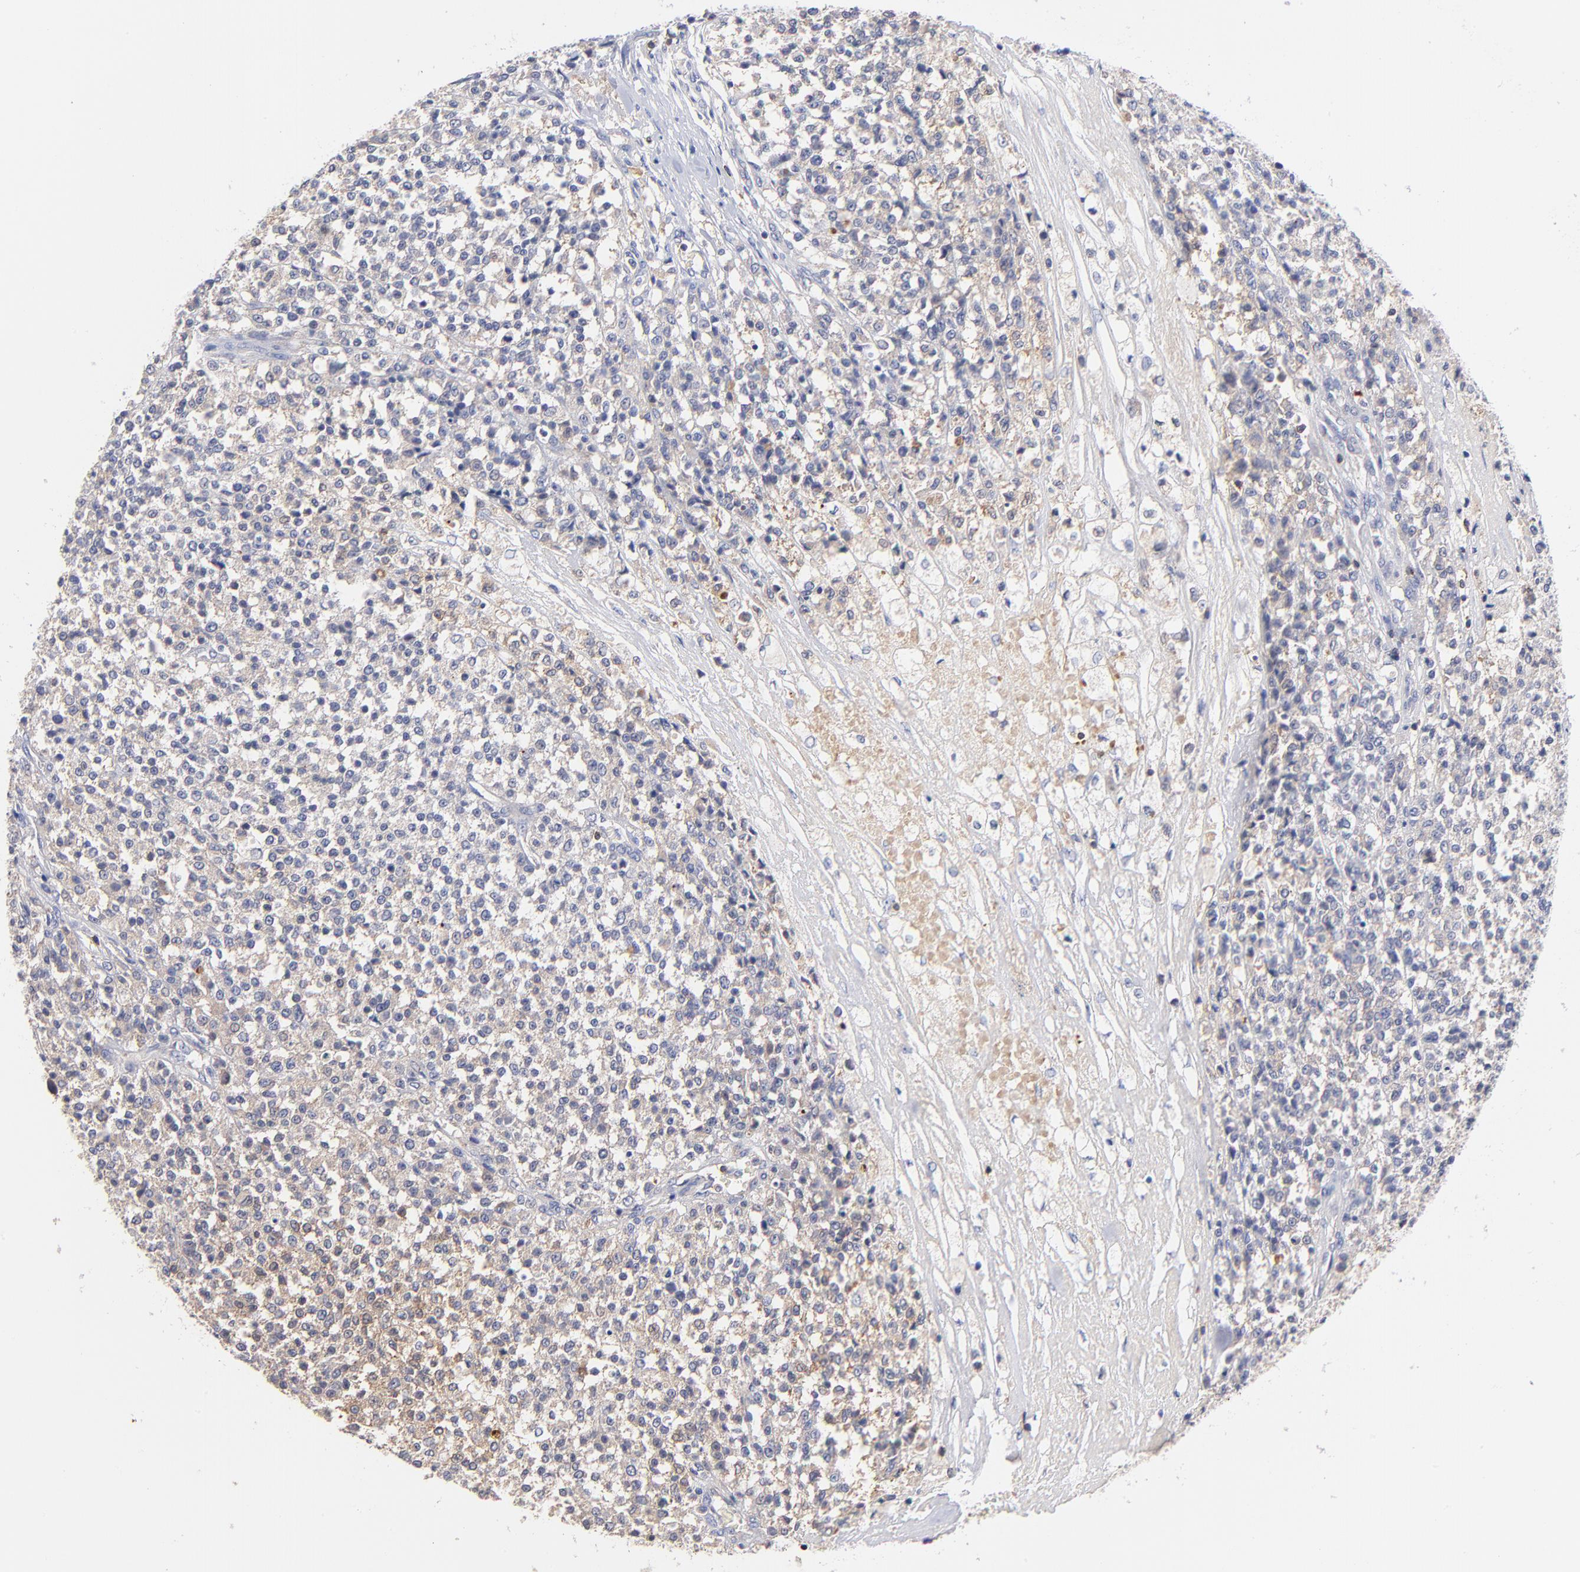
{"staining": {"intensity": "weak", "quantity": "25%-75%", "location": "cytoplasmic/membranous"}, "tissue": "testis cancer", "cell_type": "Tumor cells", "image_type": "cancer", "snomed": [{"axis": "morphology", "description": "Seminoma, NOS"}, {"axis": "topography", "description": "Testis"}], "caption": "Immunohistochemical staining of testis cancer displays weak cytoplasmic/membranous protein staining in about 25%-75% of tumor cells. The staining was performed using DAB (3,3'-diaminobenzidine) to visualize the protein expression in brown, while the nuclei were stained in blue with hematoxylin (Magnification: 20x).", "gene": "KREMEN2", "patient": {"sex": "male", "age": 59}}